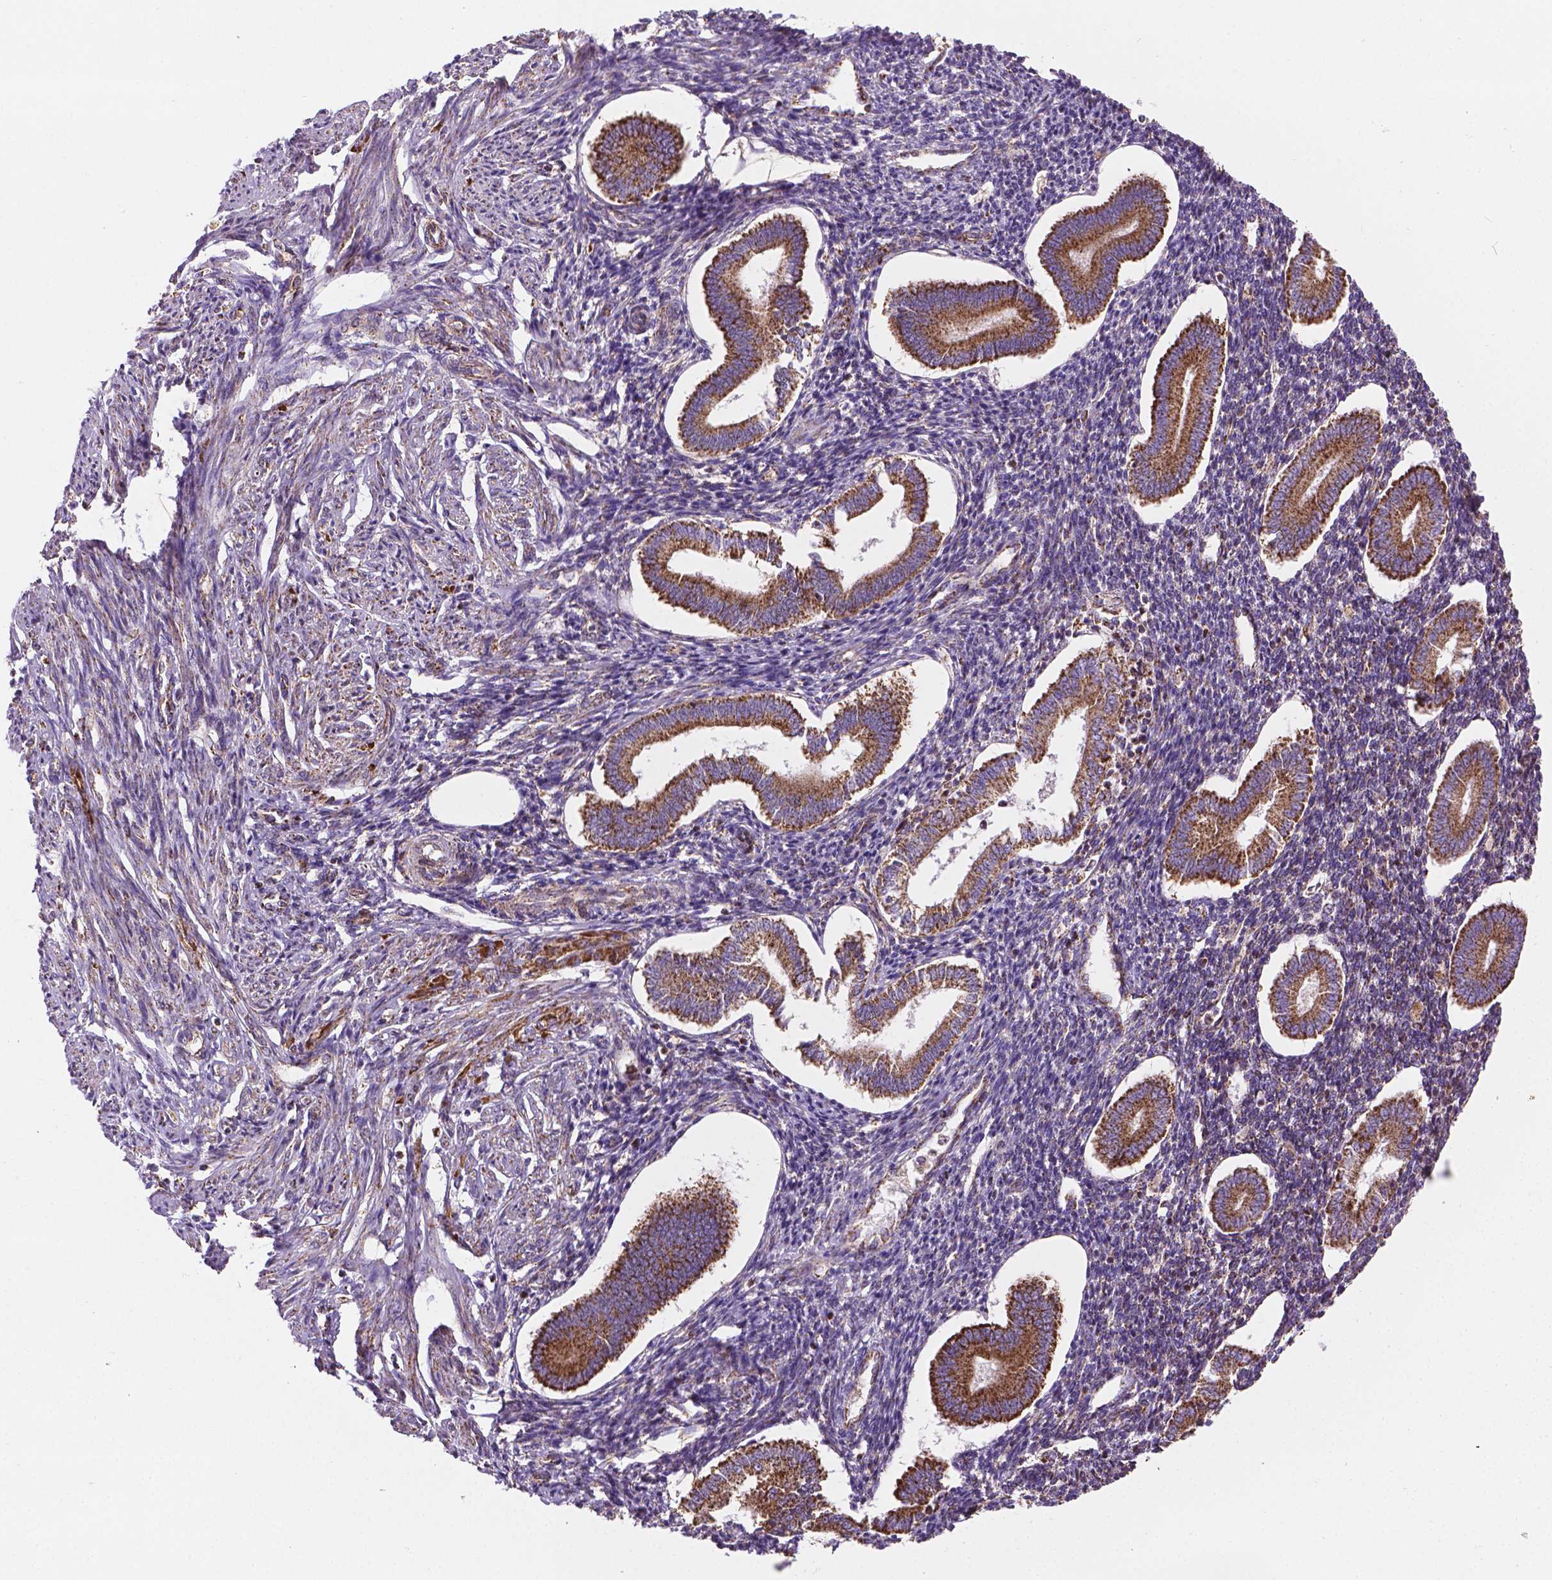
{"staining": {"intensity": "moderate", "quantity": "25%-75%", "location": "cytoplasmic/membranous"}, "tissue": "endometrium", "cell_type": "Cells in endometrial stroma", "image_type": "normal", "snomed": [{"axis": "morphology", "description": "Normal tissue, NOS"}, {"axis": "topography", "description": "Endometrium"}], "caption": "This photomicrograph displays IHC staining of unremarkable endometrium, with medium moderate cytoplasmic/membranous positivity in about 25%-75% of cells in endometrial stroma.", "gene": "PIBF1", "patient": {"sex": "female", "age": 40}}